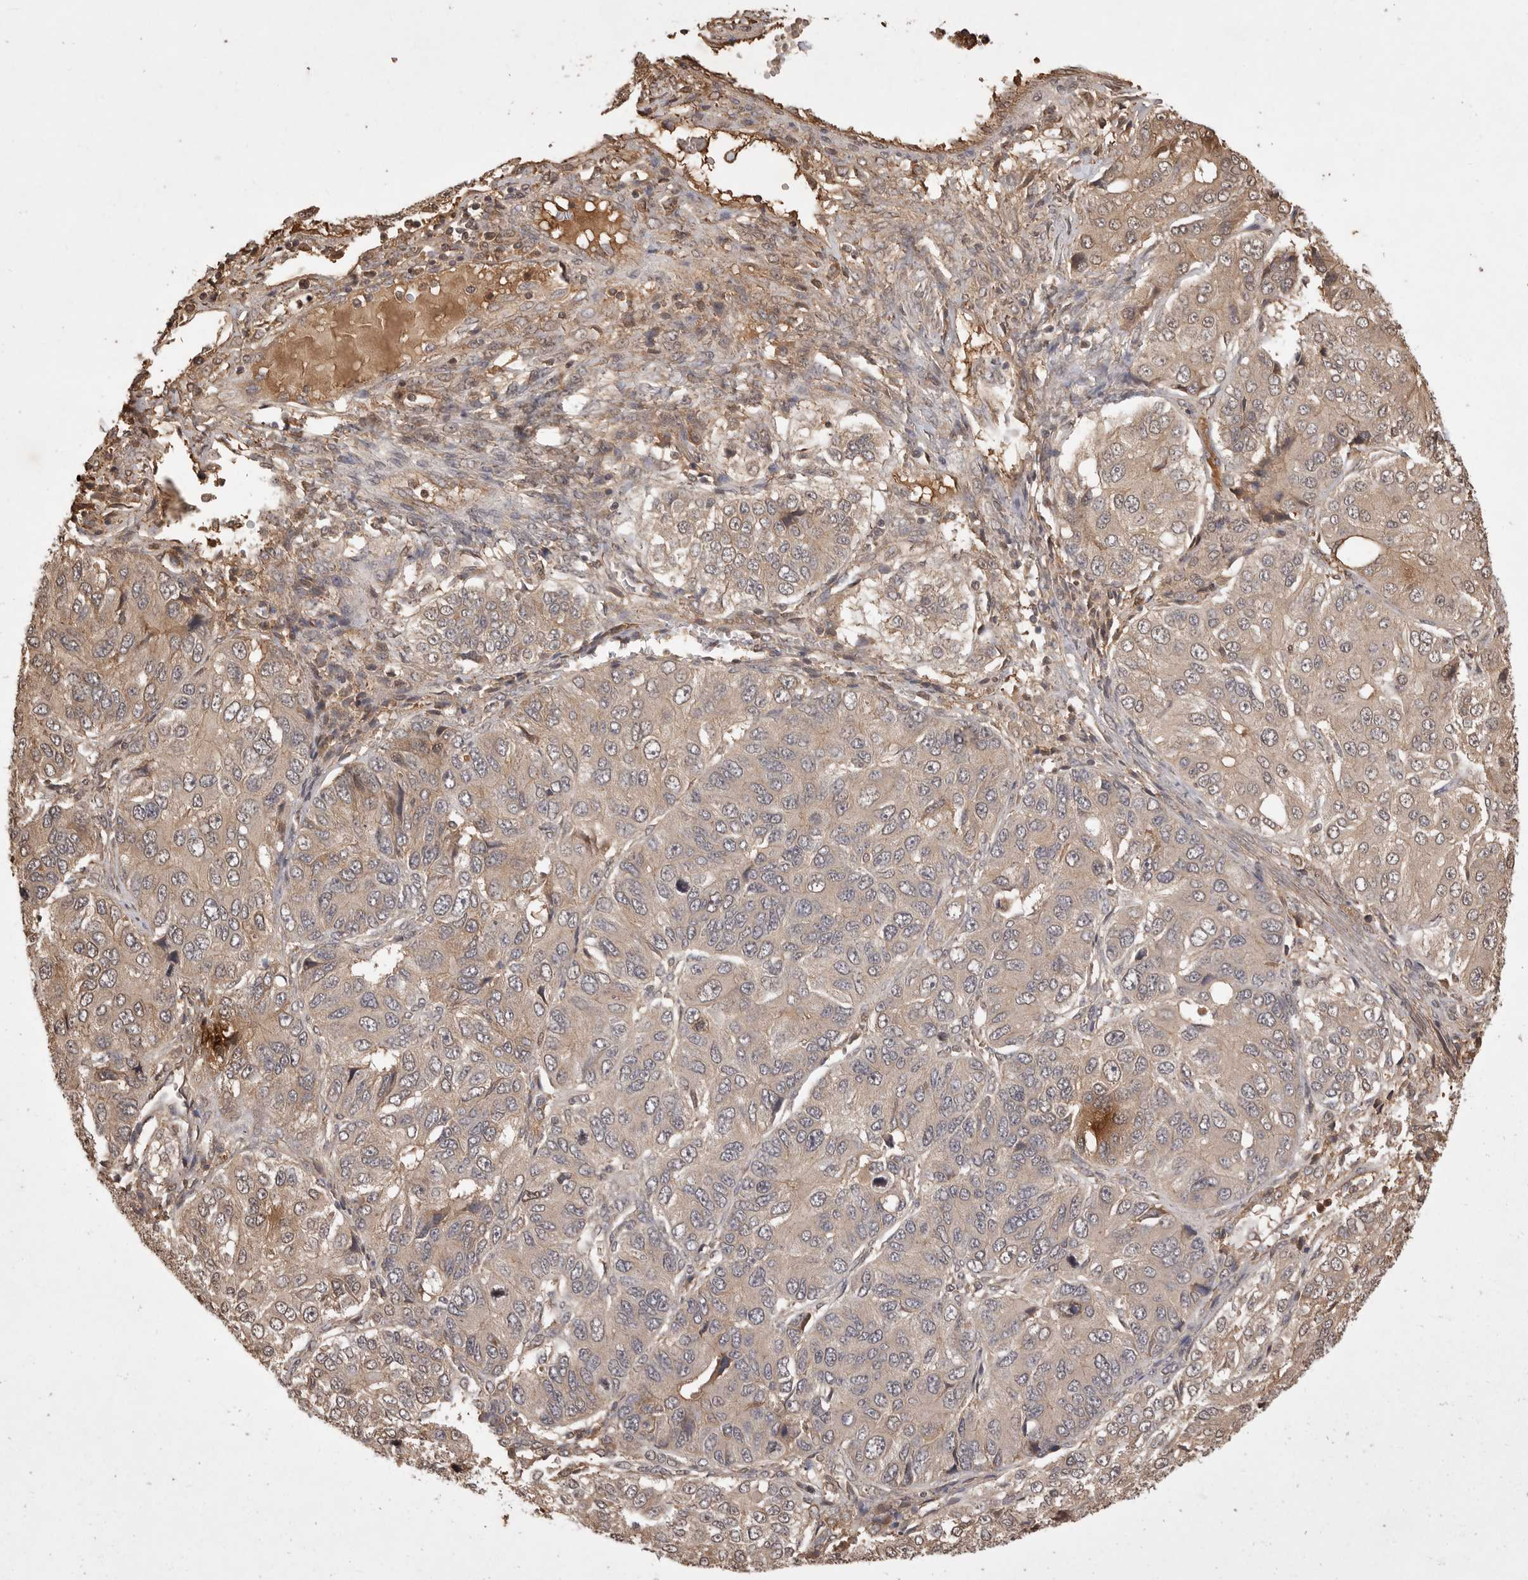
{"staining": {"intensity": "weak", "quantity": "<25%", "location": "cytoplasmic/membranous"}, "tissue": "ovarian cancer", "cell_type": "Tumor cells", "image_type": "cancer", "snomed": [{"axis": "morphology", "description": "Carcinoma, endometroid"}, {"axis": "topography", "description": "Ovary"}], "caption": "A histopathology image of ovarian endometroid carcinoma stained for a protein exhibits no brown staining in tumor cells. (Immunohistochemistry (ihc), brightfield microscopy, high magnification).", "gene": "PRMT3", "patient": {"sex": "female", "age": 51}}